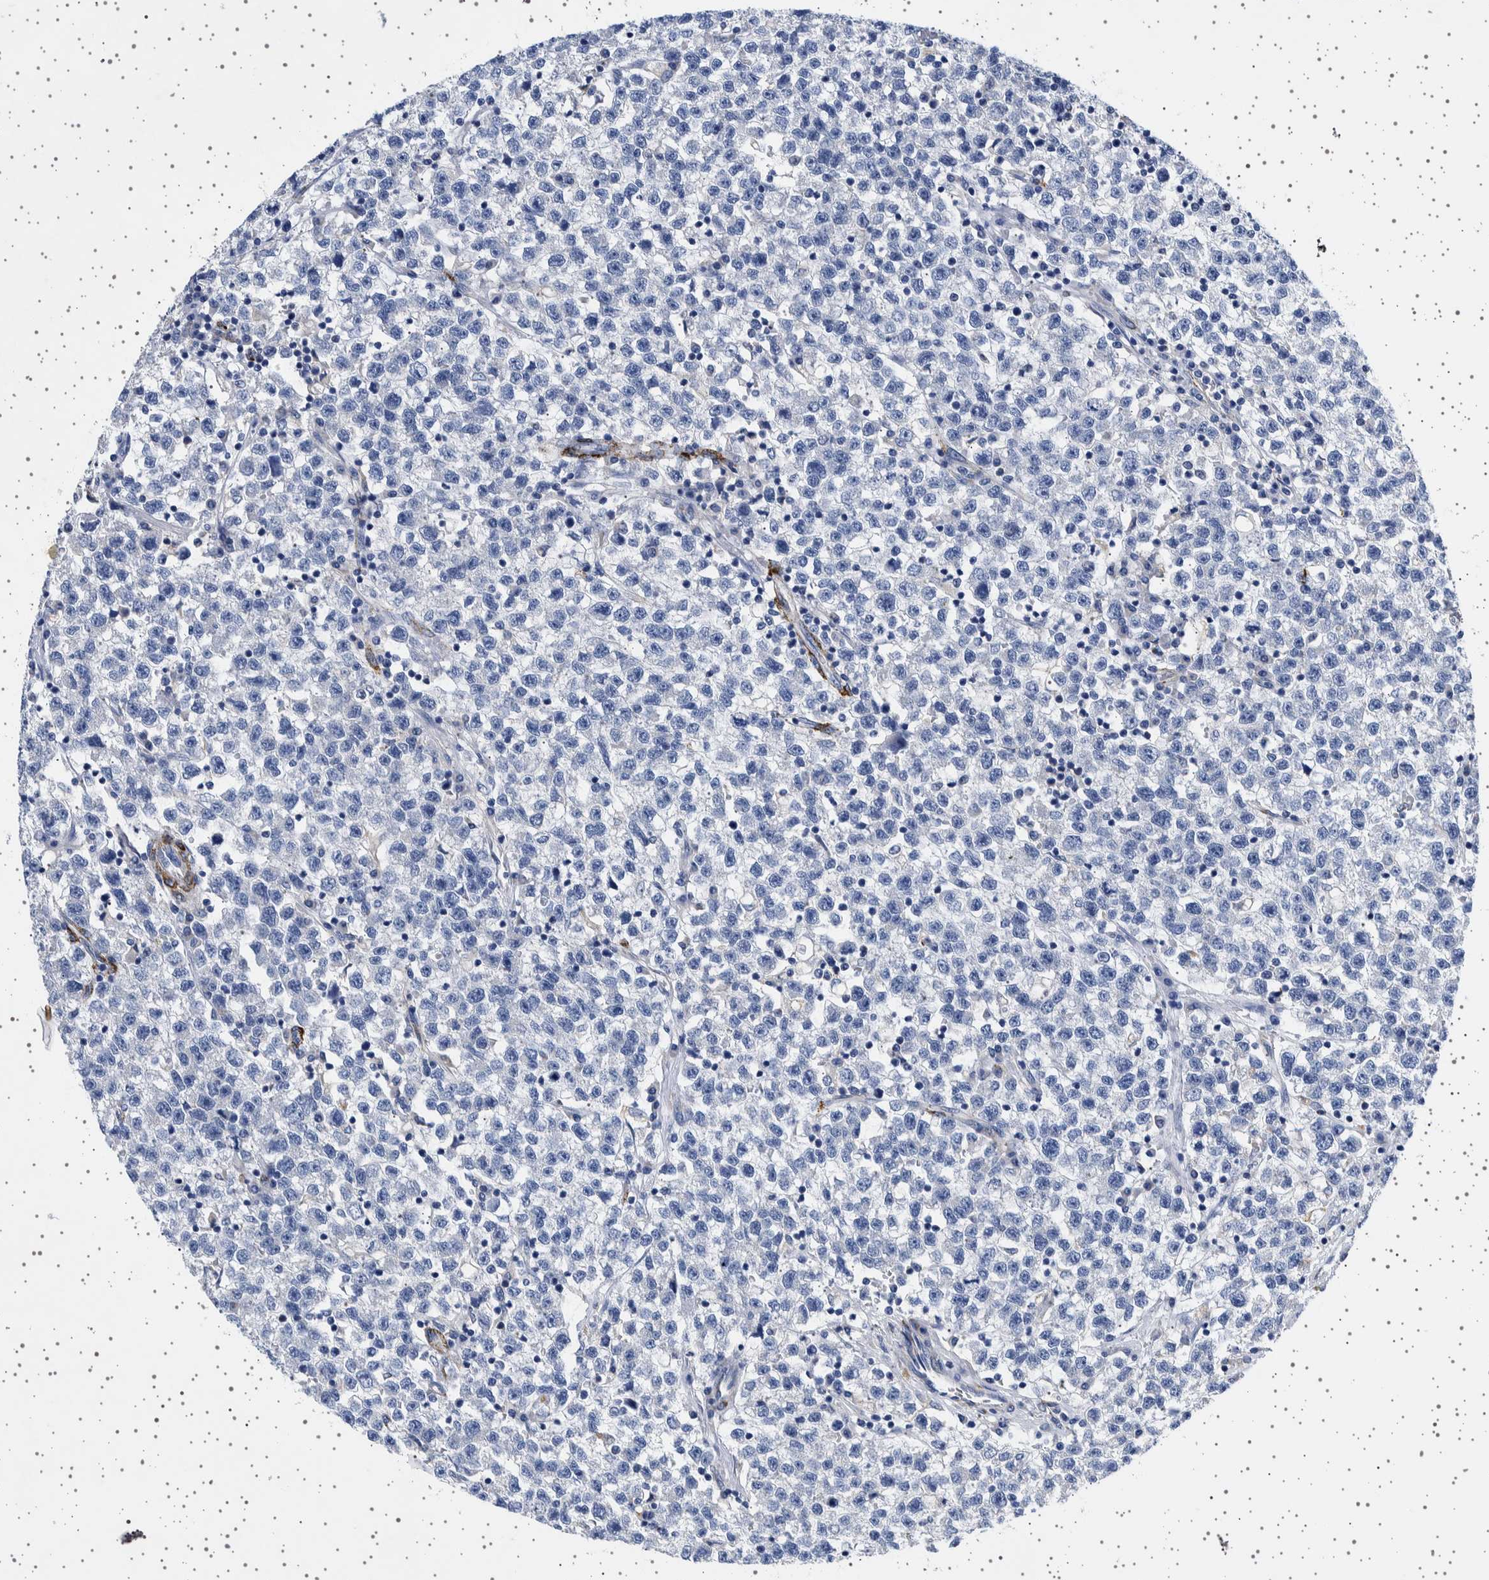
{"staining": {"intensity": "negative", "quantity": "none", "location": "none"}, "tissue": "testis cancer", "cell_type": "Tumor cells", "image_type": "cancer", "snomed": [{"axis": "morphology", "description": "Seminoma, NOS"}, {"axis": "topography", "description": "Testis"}], "caption": "This is an immunohistochemistry micrograph of testis cancer (seminoma). There is no staining in tumor cells.", "gene": "SEPTIN4", "patient": {"sex": "male", "age": 22}}